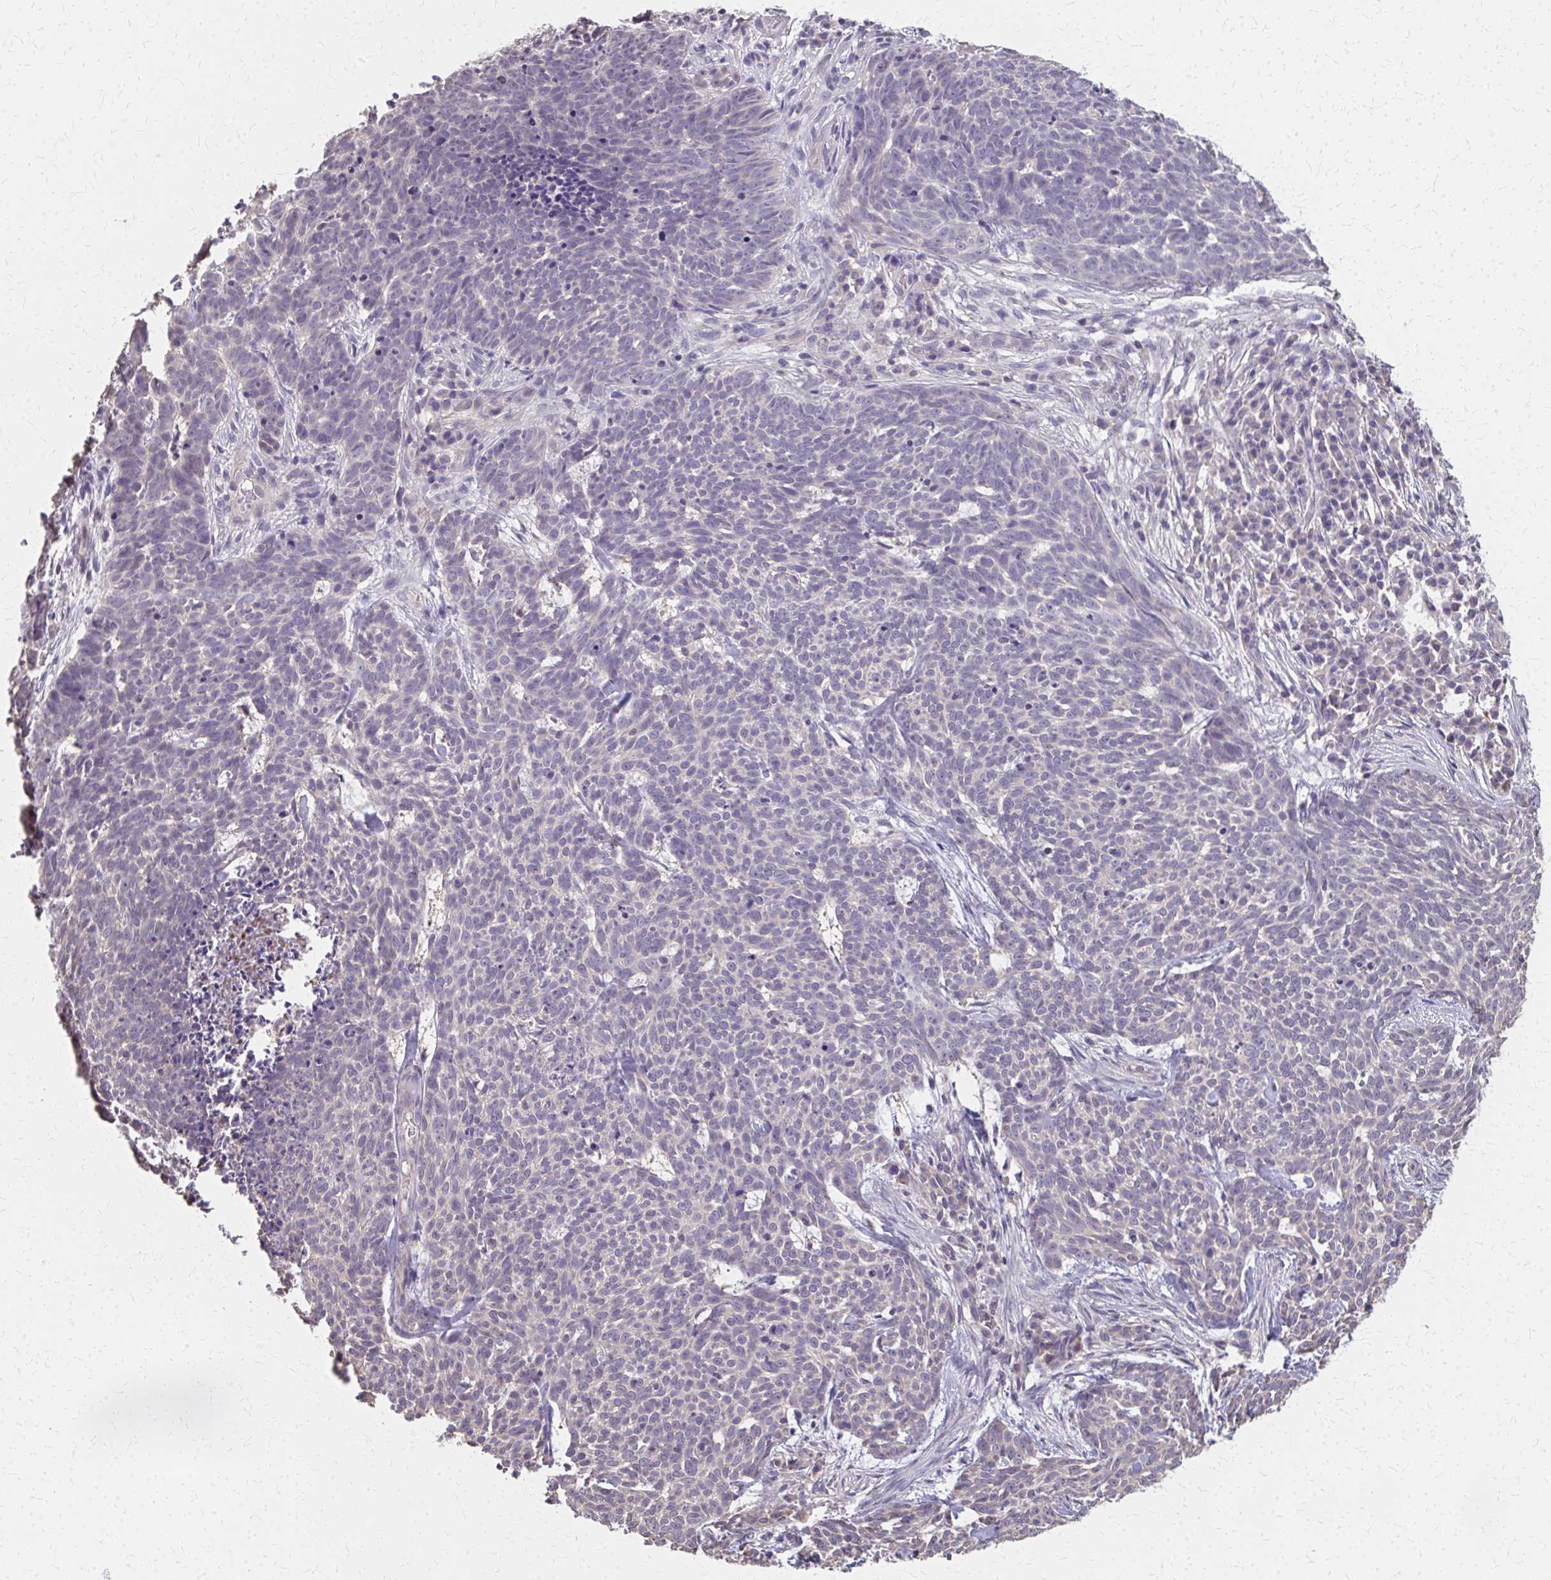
{"staining": {"intensity": "negative", "quantity": "none", "location": "none"}, "tissue": "skin cancer", "cell_type": "Tumor cells", "image_type": "cancer", "snomed": [{"axis": "morphology", "description": "Basal cell carcinoma"}, {"axis": "topography", "description": "Skin"}], "caption": "Human skin cancer stained for a protein using immunohistochemistry reveals no staining in tumor cells.", "gene": "RABGAP1L", "patient": {"sex": "female", "age": 93}}